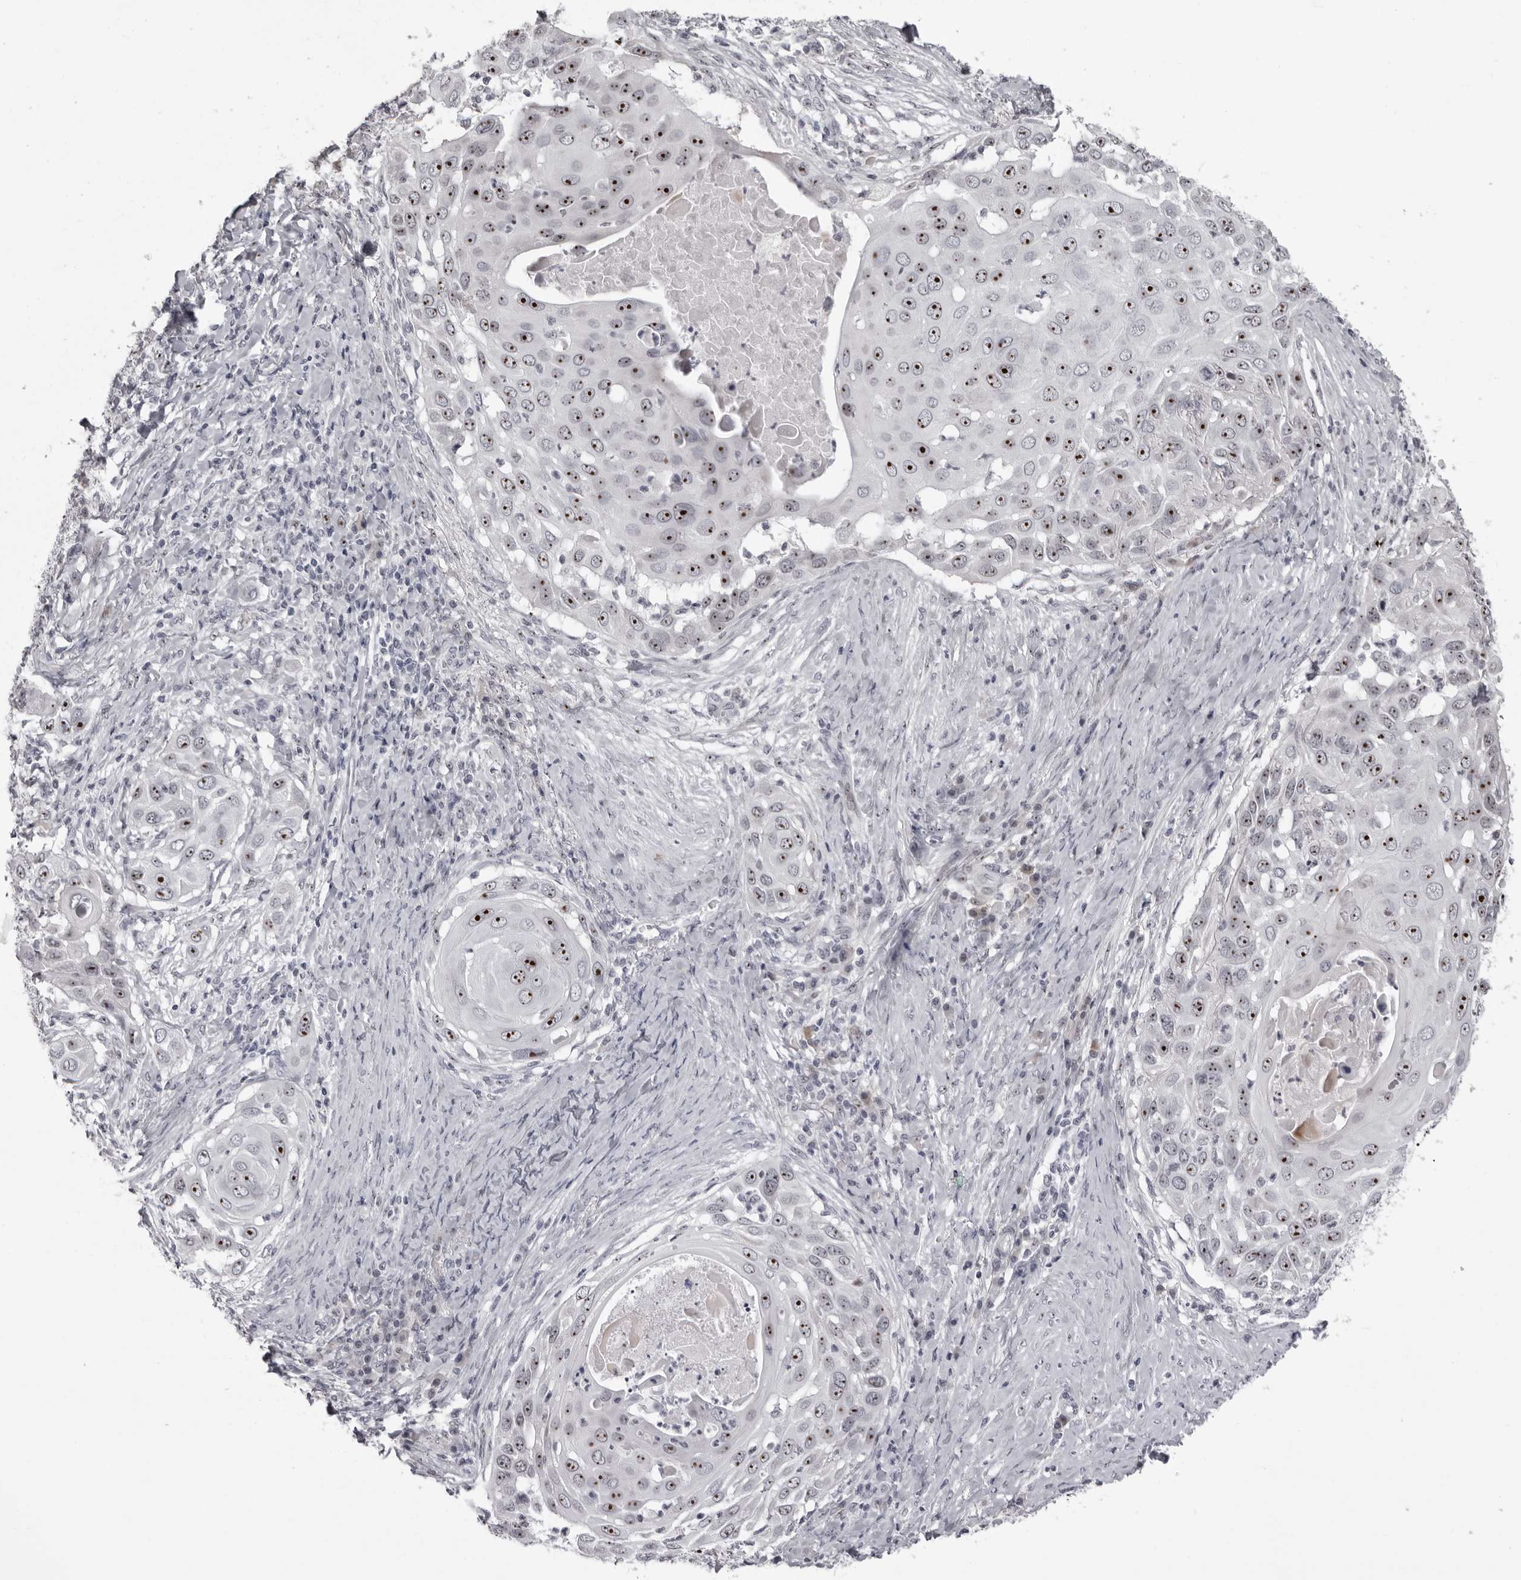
{"staining": {"intensity": "strong", "quantity": ">75%", "location": "nuclear"}, "tissue": "skin cancer", "cell_type": "Tumor cells", "image_type": "cancer", "snomed": [{"axis": "morphology", "description": "Squamous cell carcinoma, NOS"}, {"axis": "topography", "description": "Skin"}], "caption": "The image displays a brown stain indicating the presence of a protein in the nuclear of tumor cells in skin cancer.", "gene": "HELZ", "patient": {"sex": "female", "age": 44}}